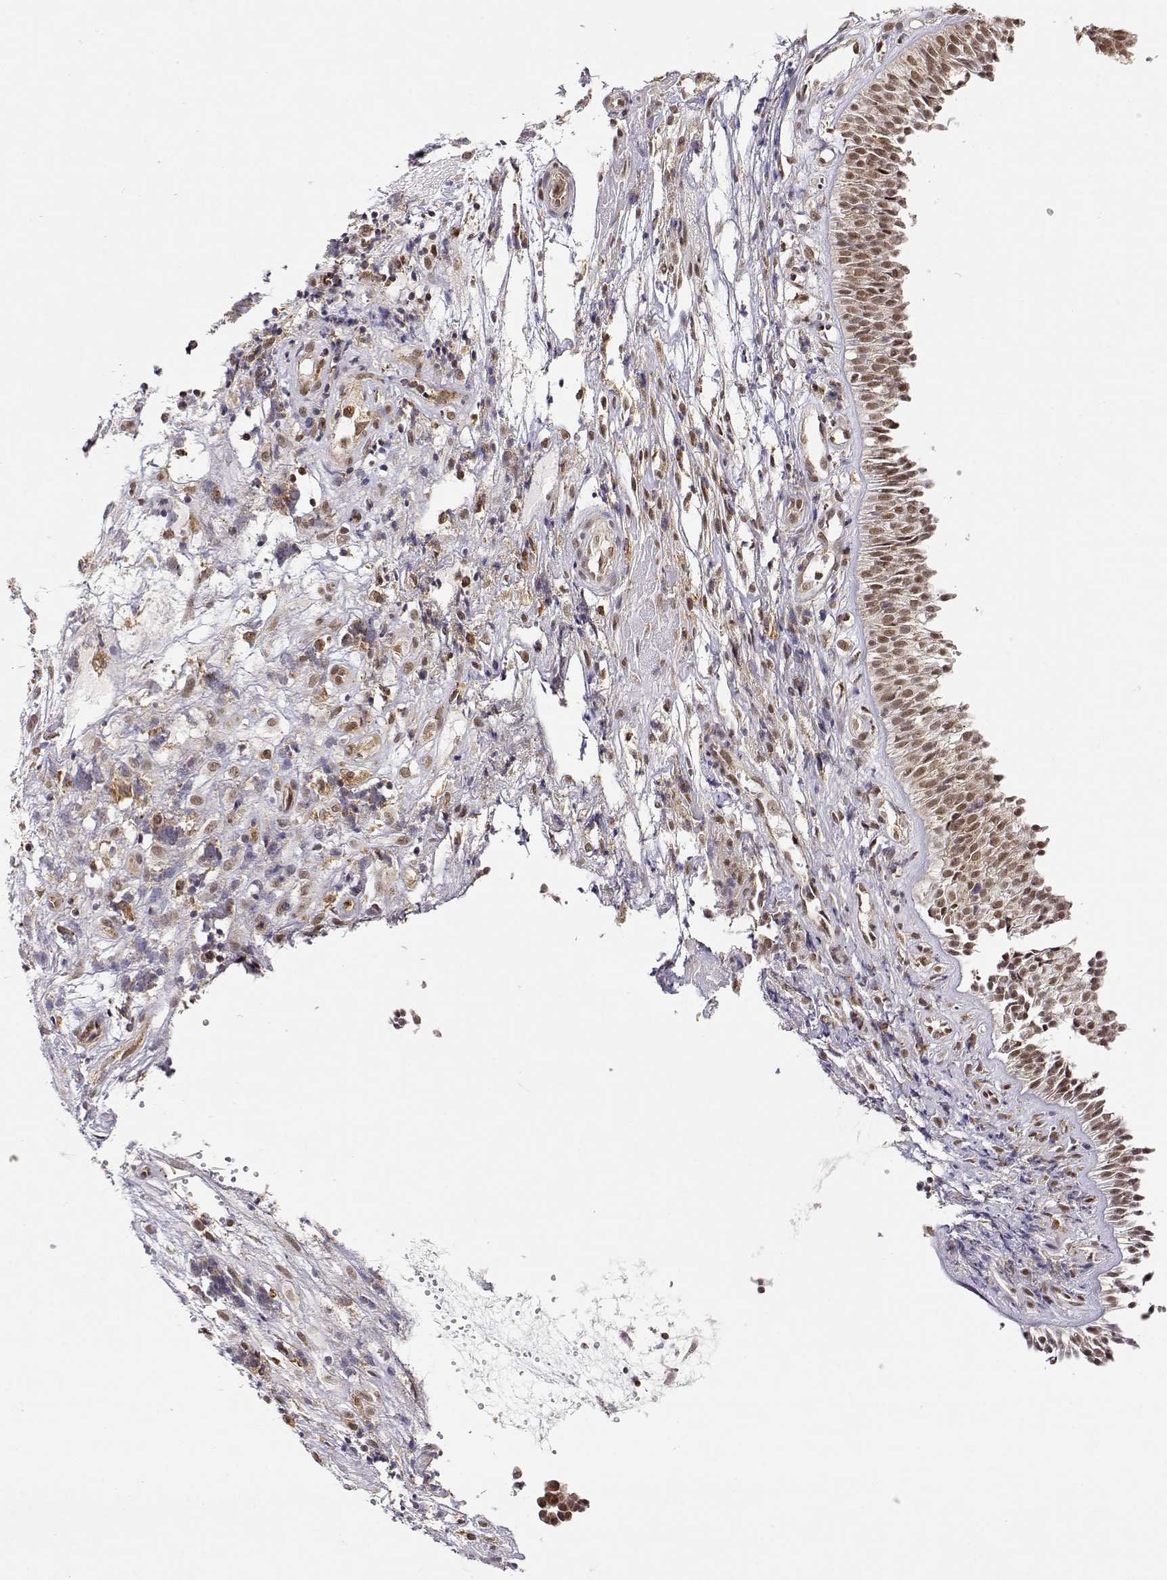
{"staining": {"intensity": "moderate", "quantity": ">75%", "location": "cytoplasmic/membranous,nuclear"}, "tissue": "nasopharynx", "cell_type": "Respiratory epithelial cells", "image_type": "normal", "snomed": [{"axis": "morphology", "description": "Normal tissue, NOS"}, {"axis": "topography", "description": "Nasopharynx"}], "caption": "An image showing moderate cytoplasmic/membranous,nuclear positivity in approximately >75% of respiratory epithelial cells in benign nasopharynx, as visualized by brown immunohistochemical staining.", "gene": "RNF13", "patient": {"sex": "male", "age": 31}}